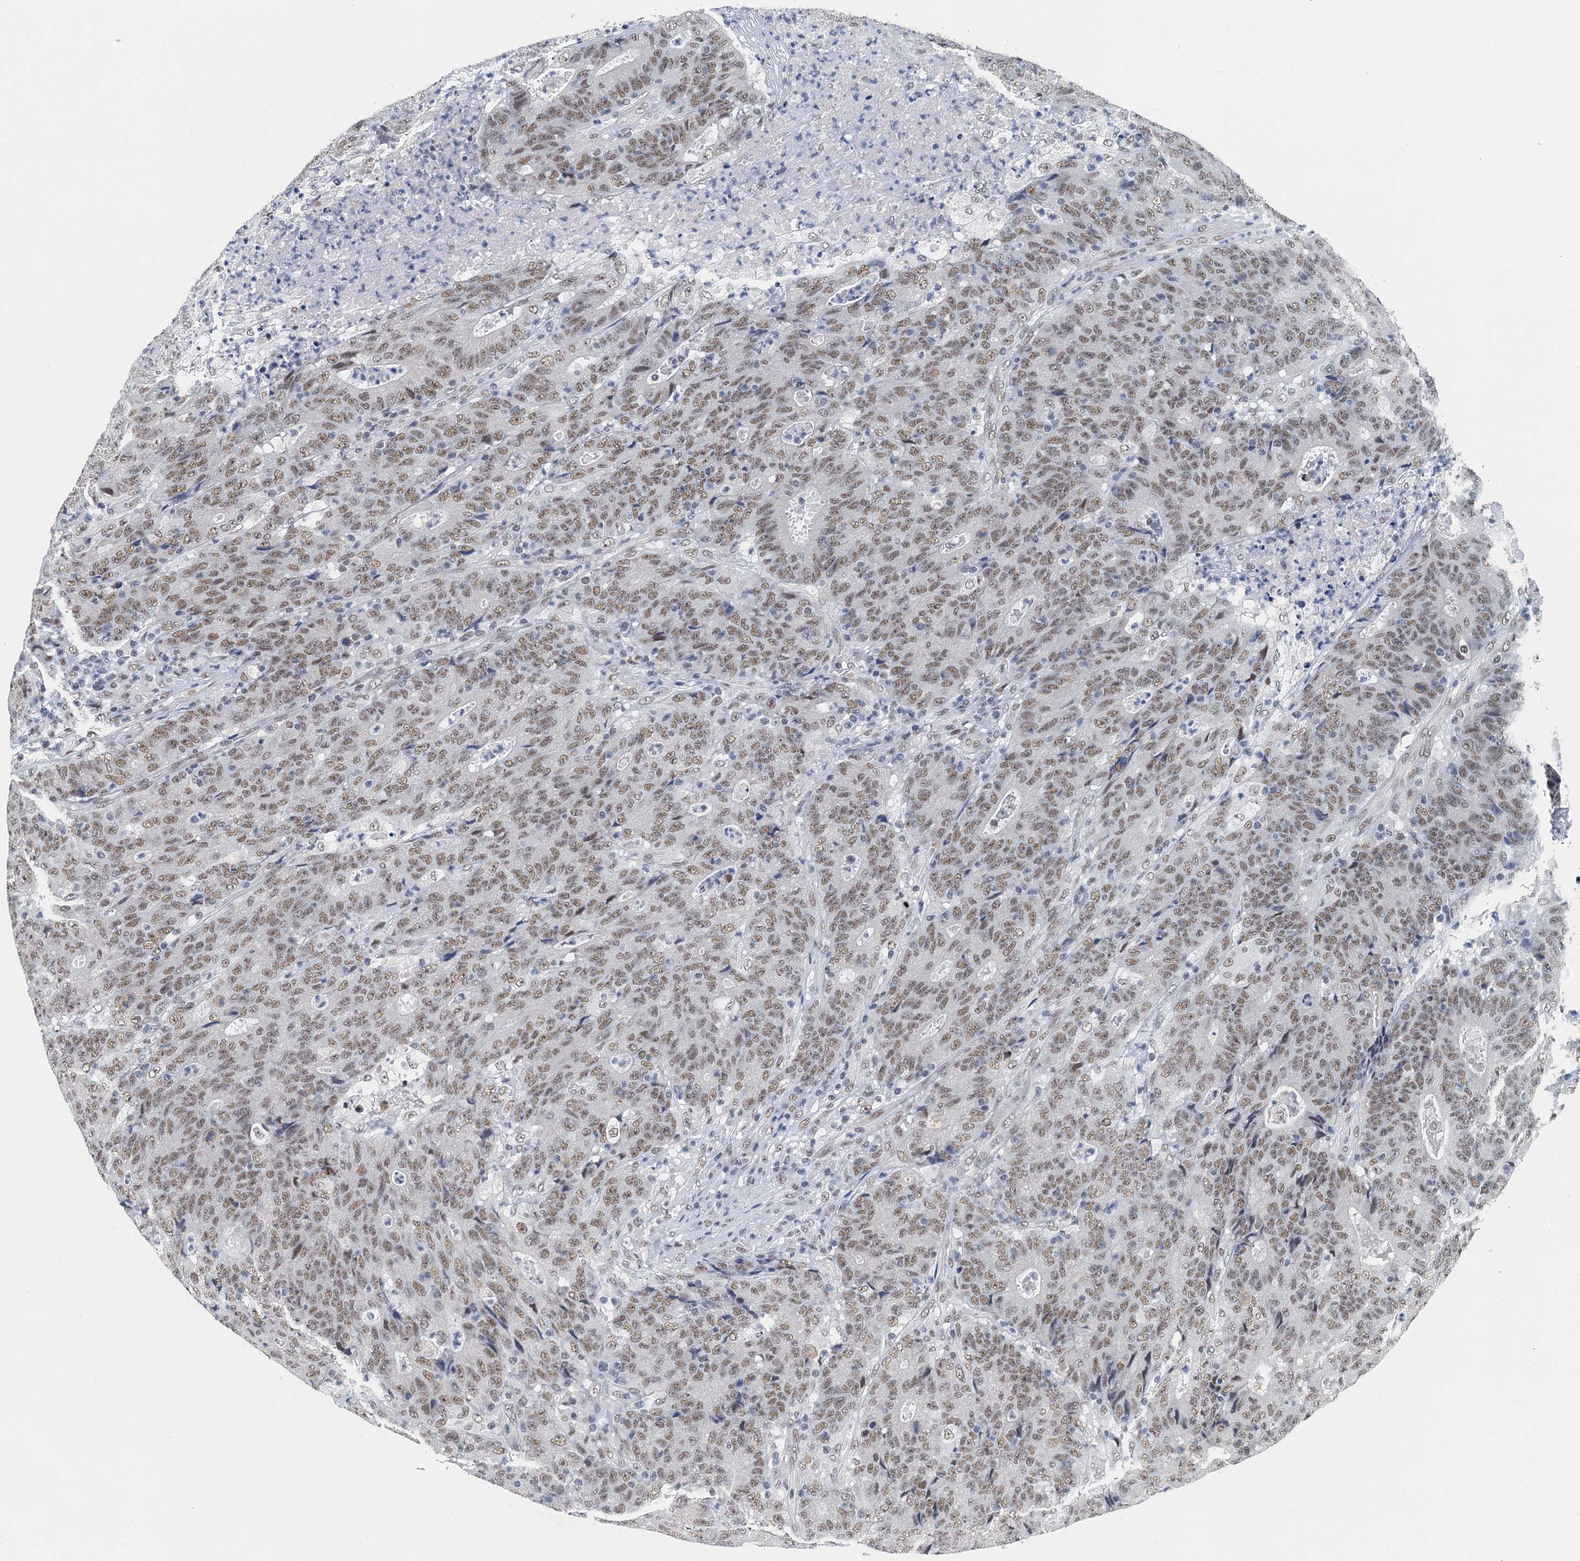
{"staining": {"intensity": "moderate", "quantity": ">75%", "location": "nuclear"}, "tissue": "colorectal cancer", "cell_type": "Tumor cells", "image_type": "cancer", "snomed": [{"axis": "morphology", "description": "Adenocarcinoma, NOS"}, {"axis": "topography", "description": "Colon"}], "caption": "Moderate nuclear protein positivity is identified in about >75% of tumor cells in adenocarcinoma (colorectal).", "gene": "GADL1", "patient": {"sex": "female", "age": 75}}